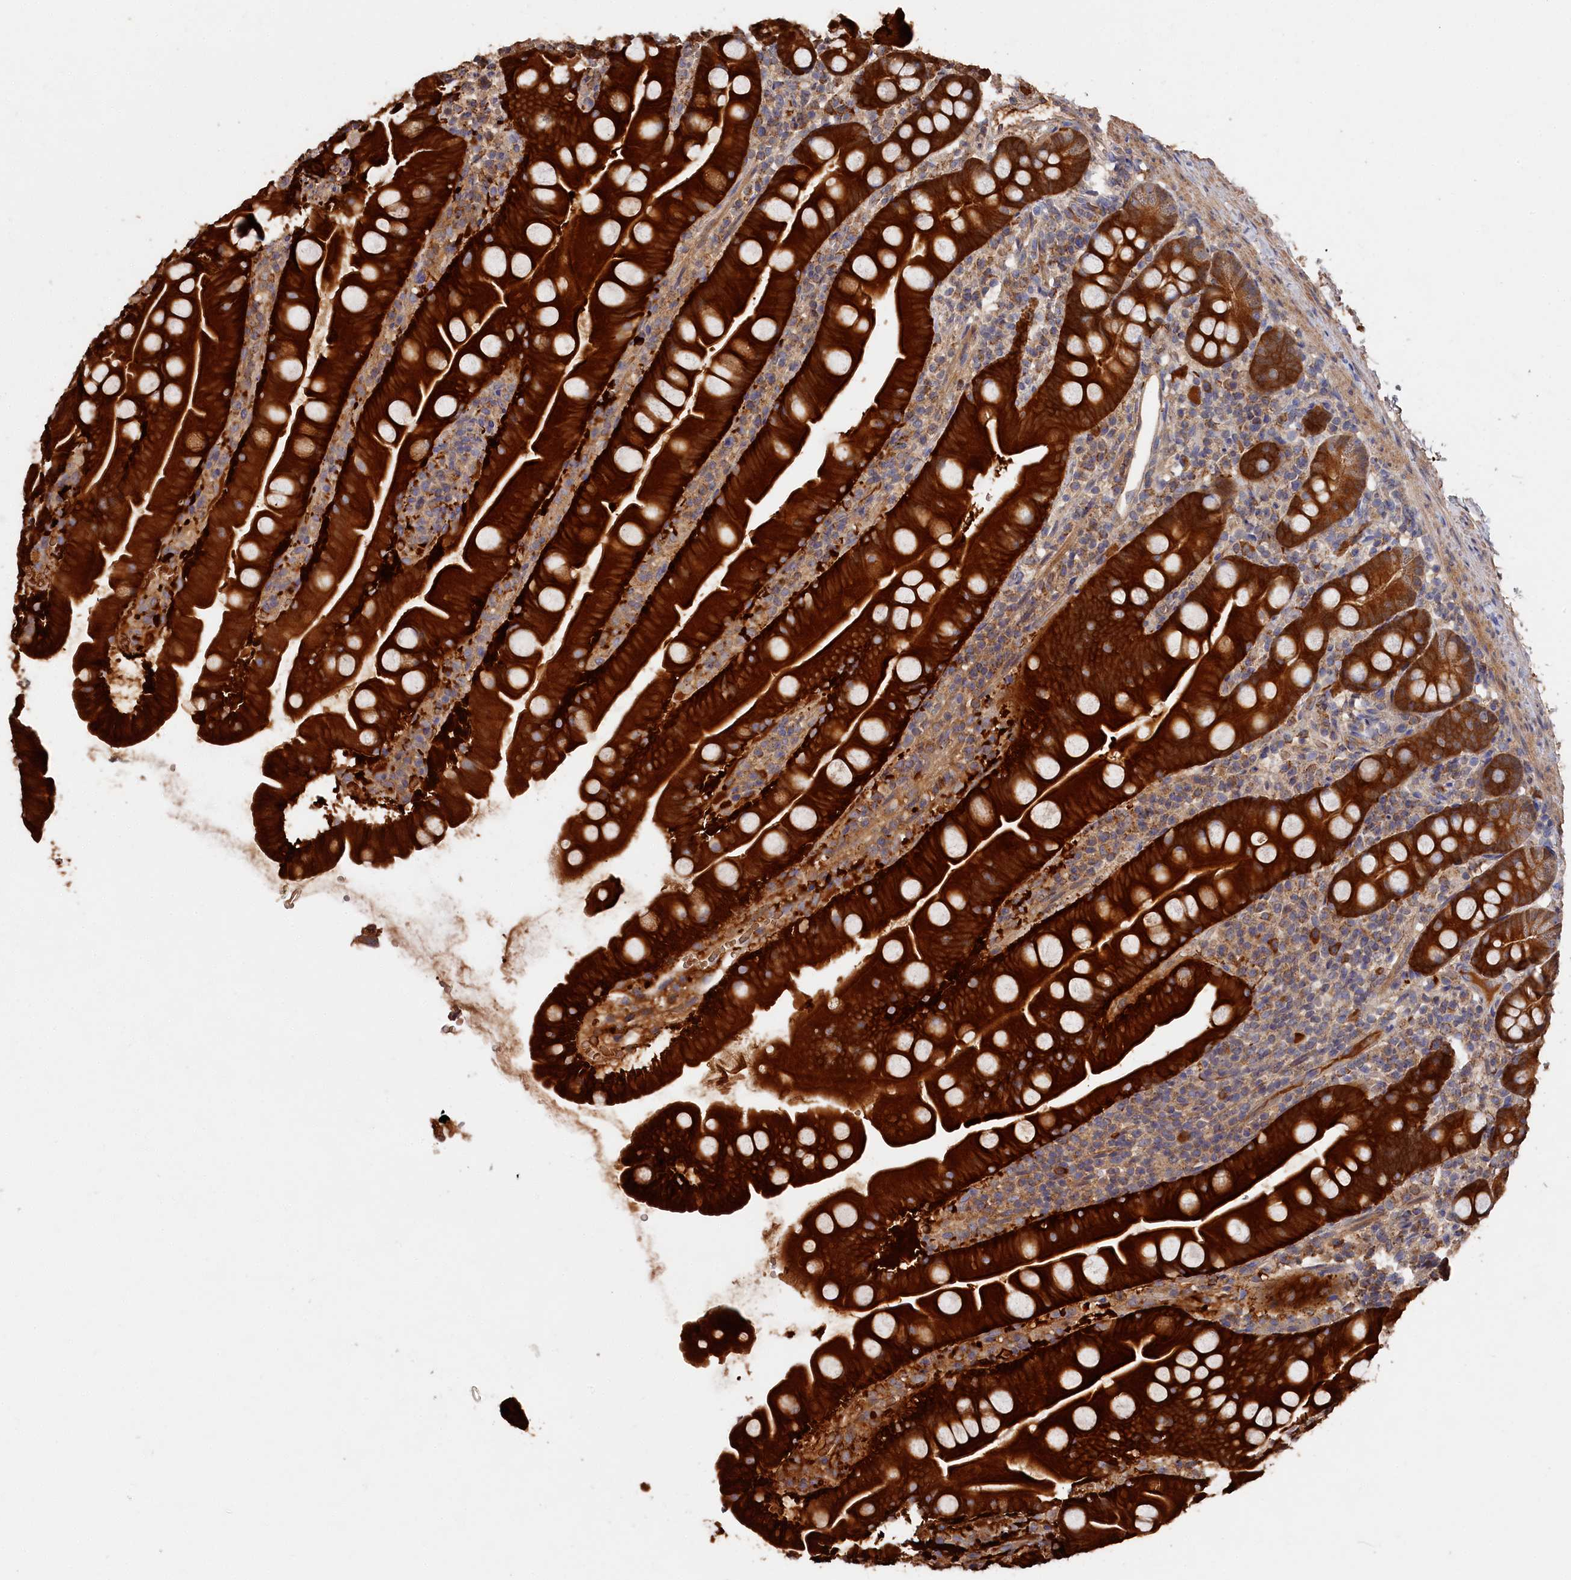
{"staining": {"intensity": "strong", "quantity": ">75%", "location": "cytoplasmic/membranous"}, "tissue": "small intestine", "cell_type": "Glandular cells", "image_type": "normal", "snomed": [{"axis": "morphology", "description": "Normal tissue, NOS"}, {"axis": "topography", "description": "Small intestine"}], "caption": "A photomicrograph of small intestine stained for a protein exhibits strong cytoplasmic/membranous brown staining in glandular cells.", "gene": "DHRS11", "patient": {"sex": "female", "age": 68}}